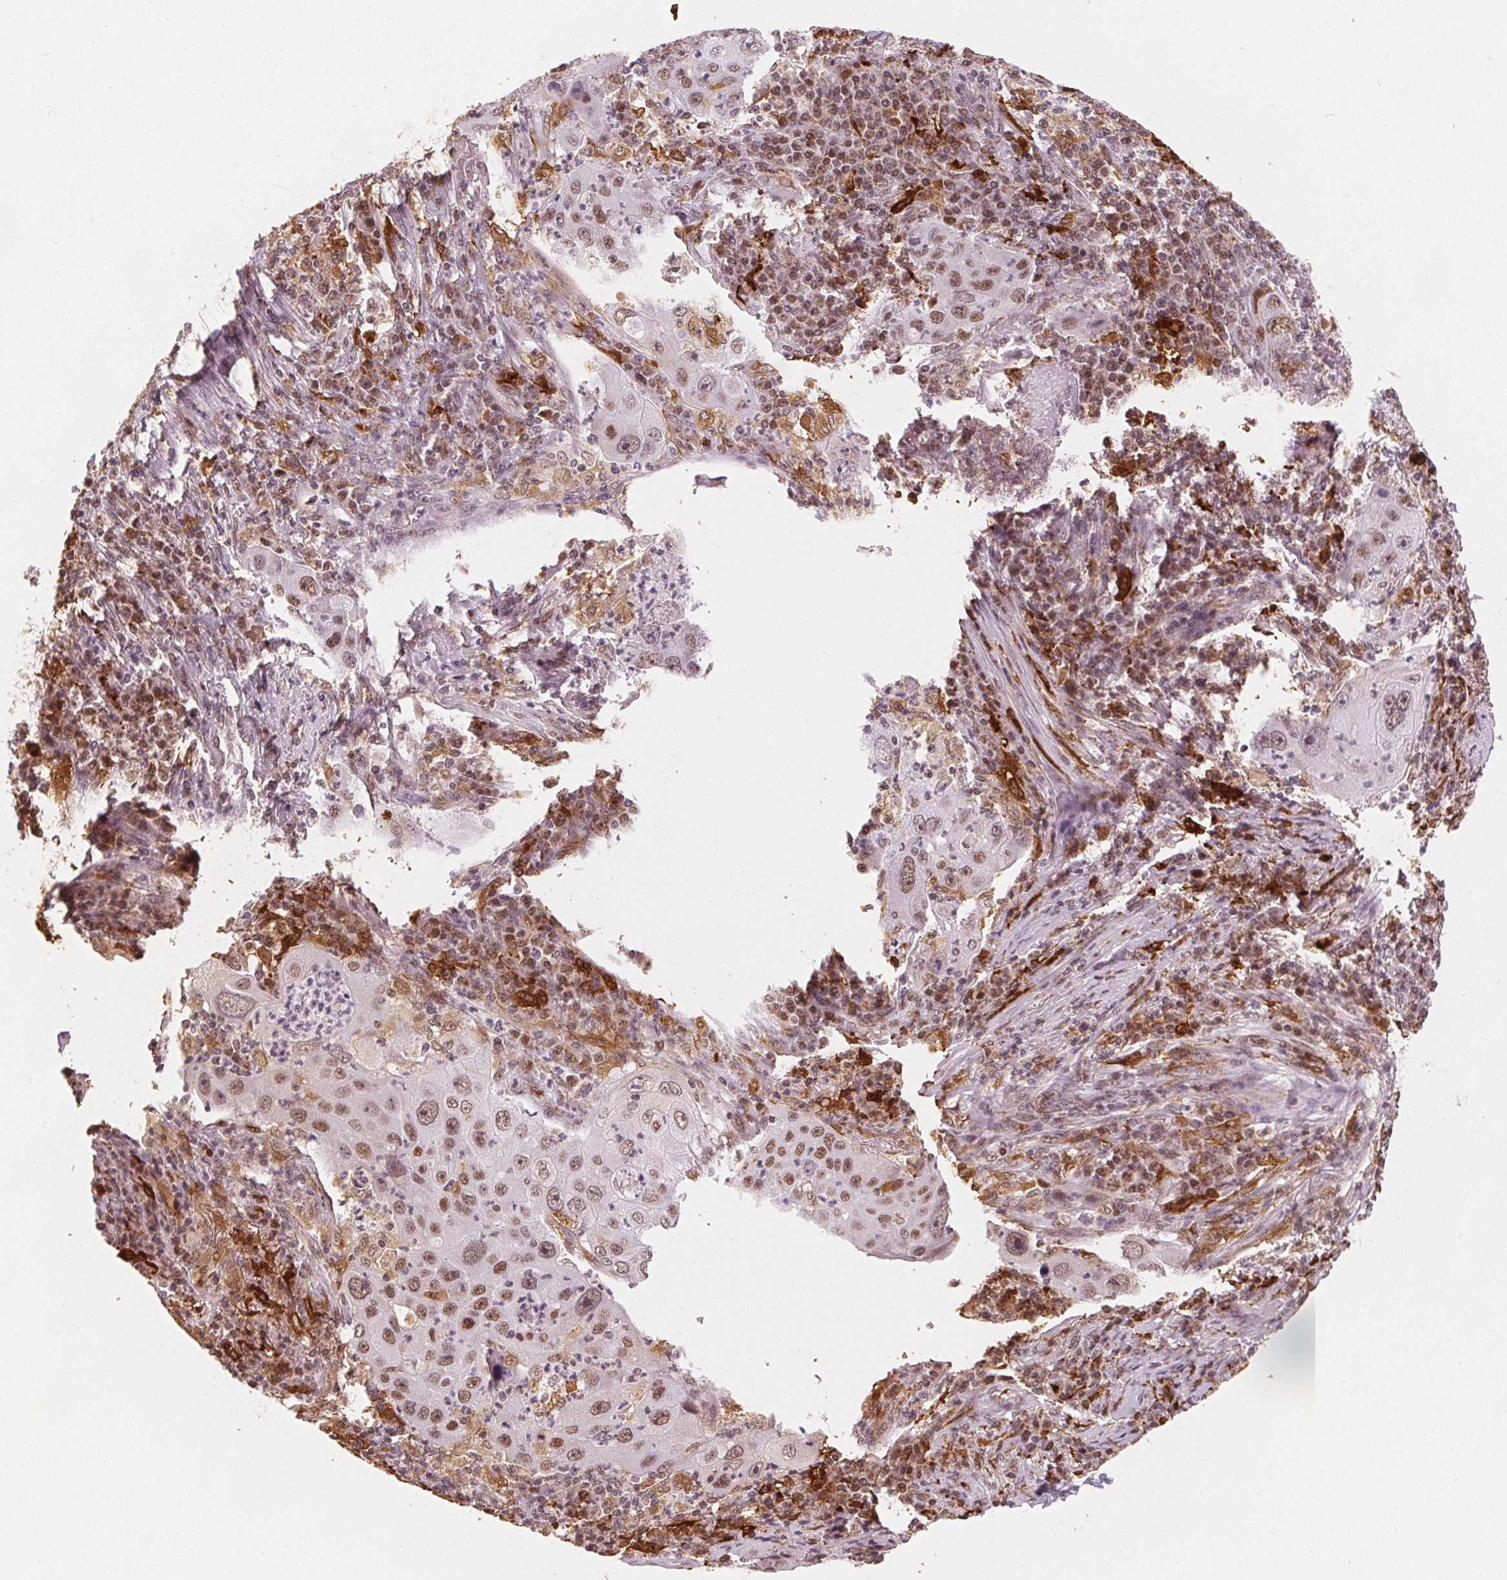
{"staining": {"intensity": "moderate", "quantity": ">75%", "location": "nuclear"}, "tissue": "lung cancer", "cell_type": "Tumor cells", "image_type": "cancer", "snomed": [{"axis": "morphology", "description": "Squamous cell carcinoma, NOS"}, {"axis": "topography", "description": "Lung"}], "caption": "Moderate nuclear expression for a protein is present in approximately >75% of tumor cells of lung cancer (squamous cell carcinoma) using immunohistochemistry.", "gene": "DPM2", "patient": {"sex": "female", "age": 59}}